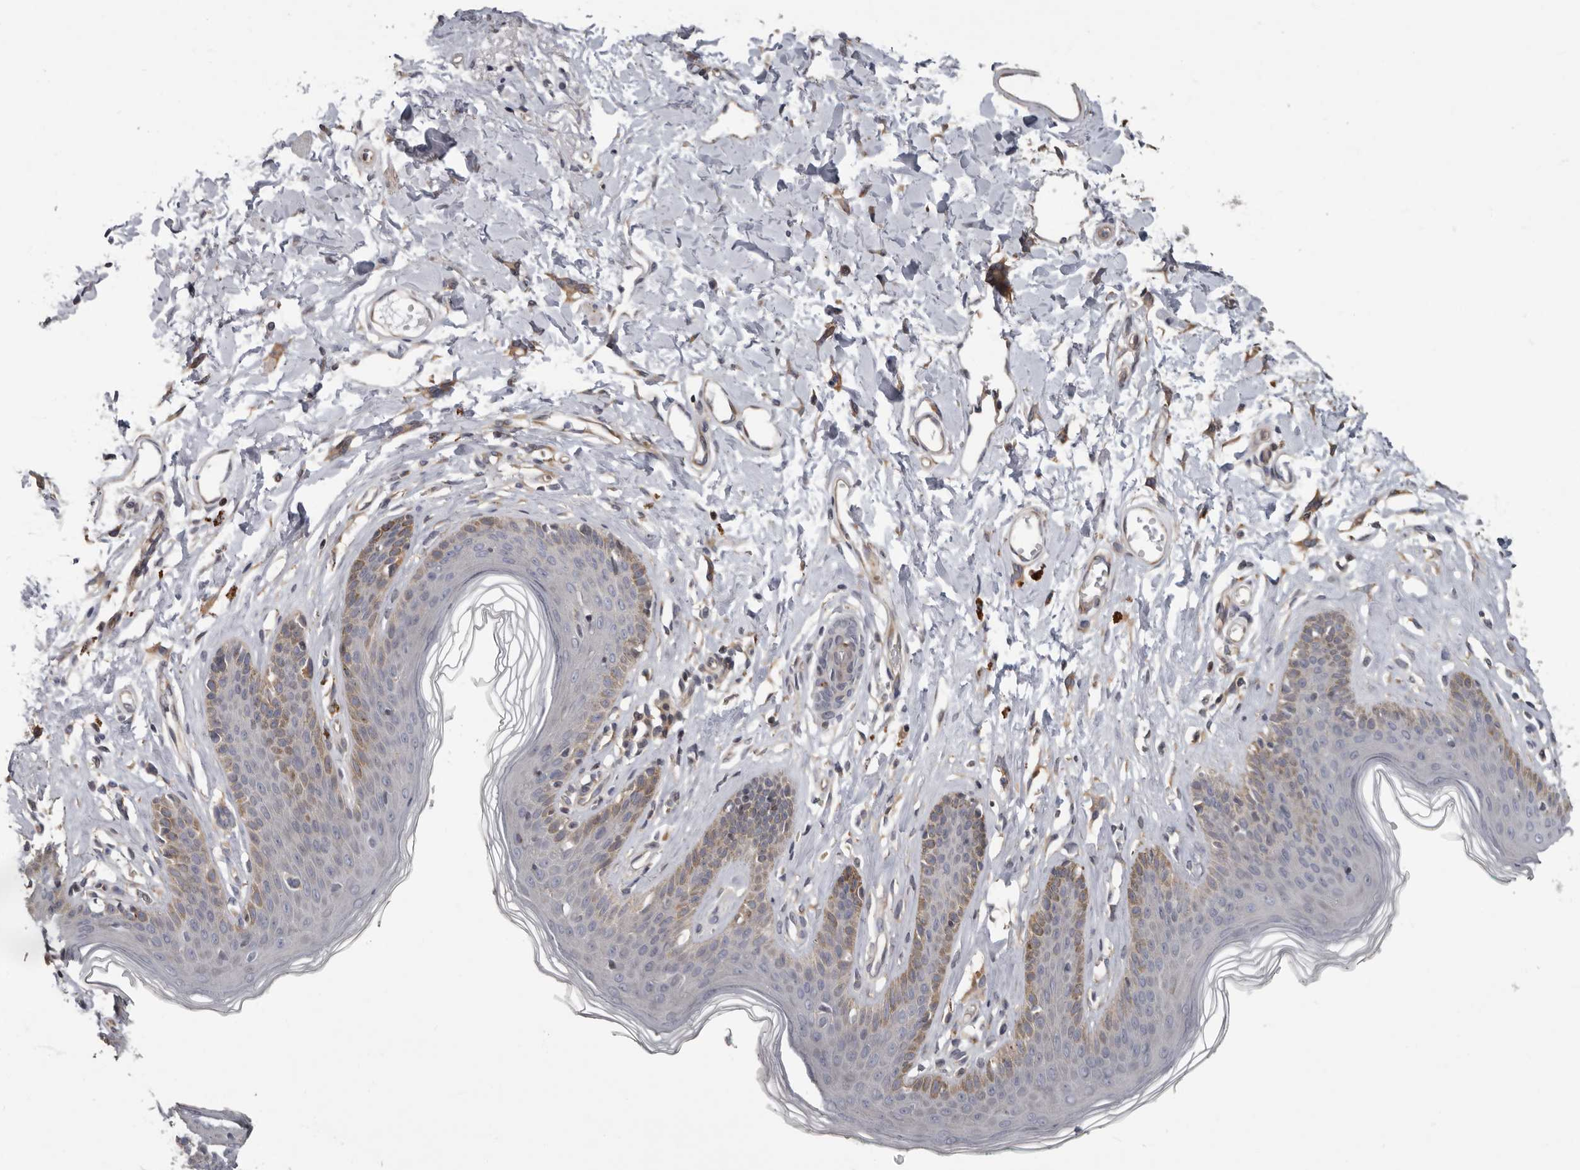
{"staining": {"intensity": "weak", "quantity": "<25%", "location": "cytoplasmic/membranous"}, "tissue": "skin", "cell_type": "Epidermal cells", "image_type": "normal", "snomed": [{"axis": "morphology", "description": "Normal tissue, NOS"}, {"axis": "morphology", "description": "Squamous cell carcinoma, NOS"}, {"axis": "topography", "description": "Vulva"}], "caption": "This is an immunohistochemistry photomicrograph of normal human skin. There is no expression in epidermal cells.", "gene": "FGFR4", "patient": {"sex": "female", "age": 85}}